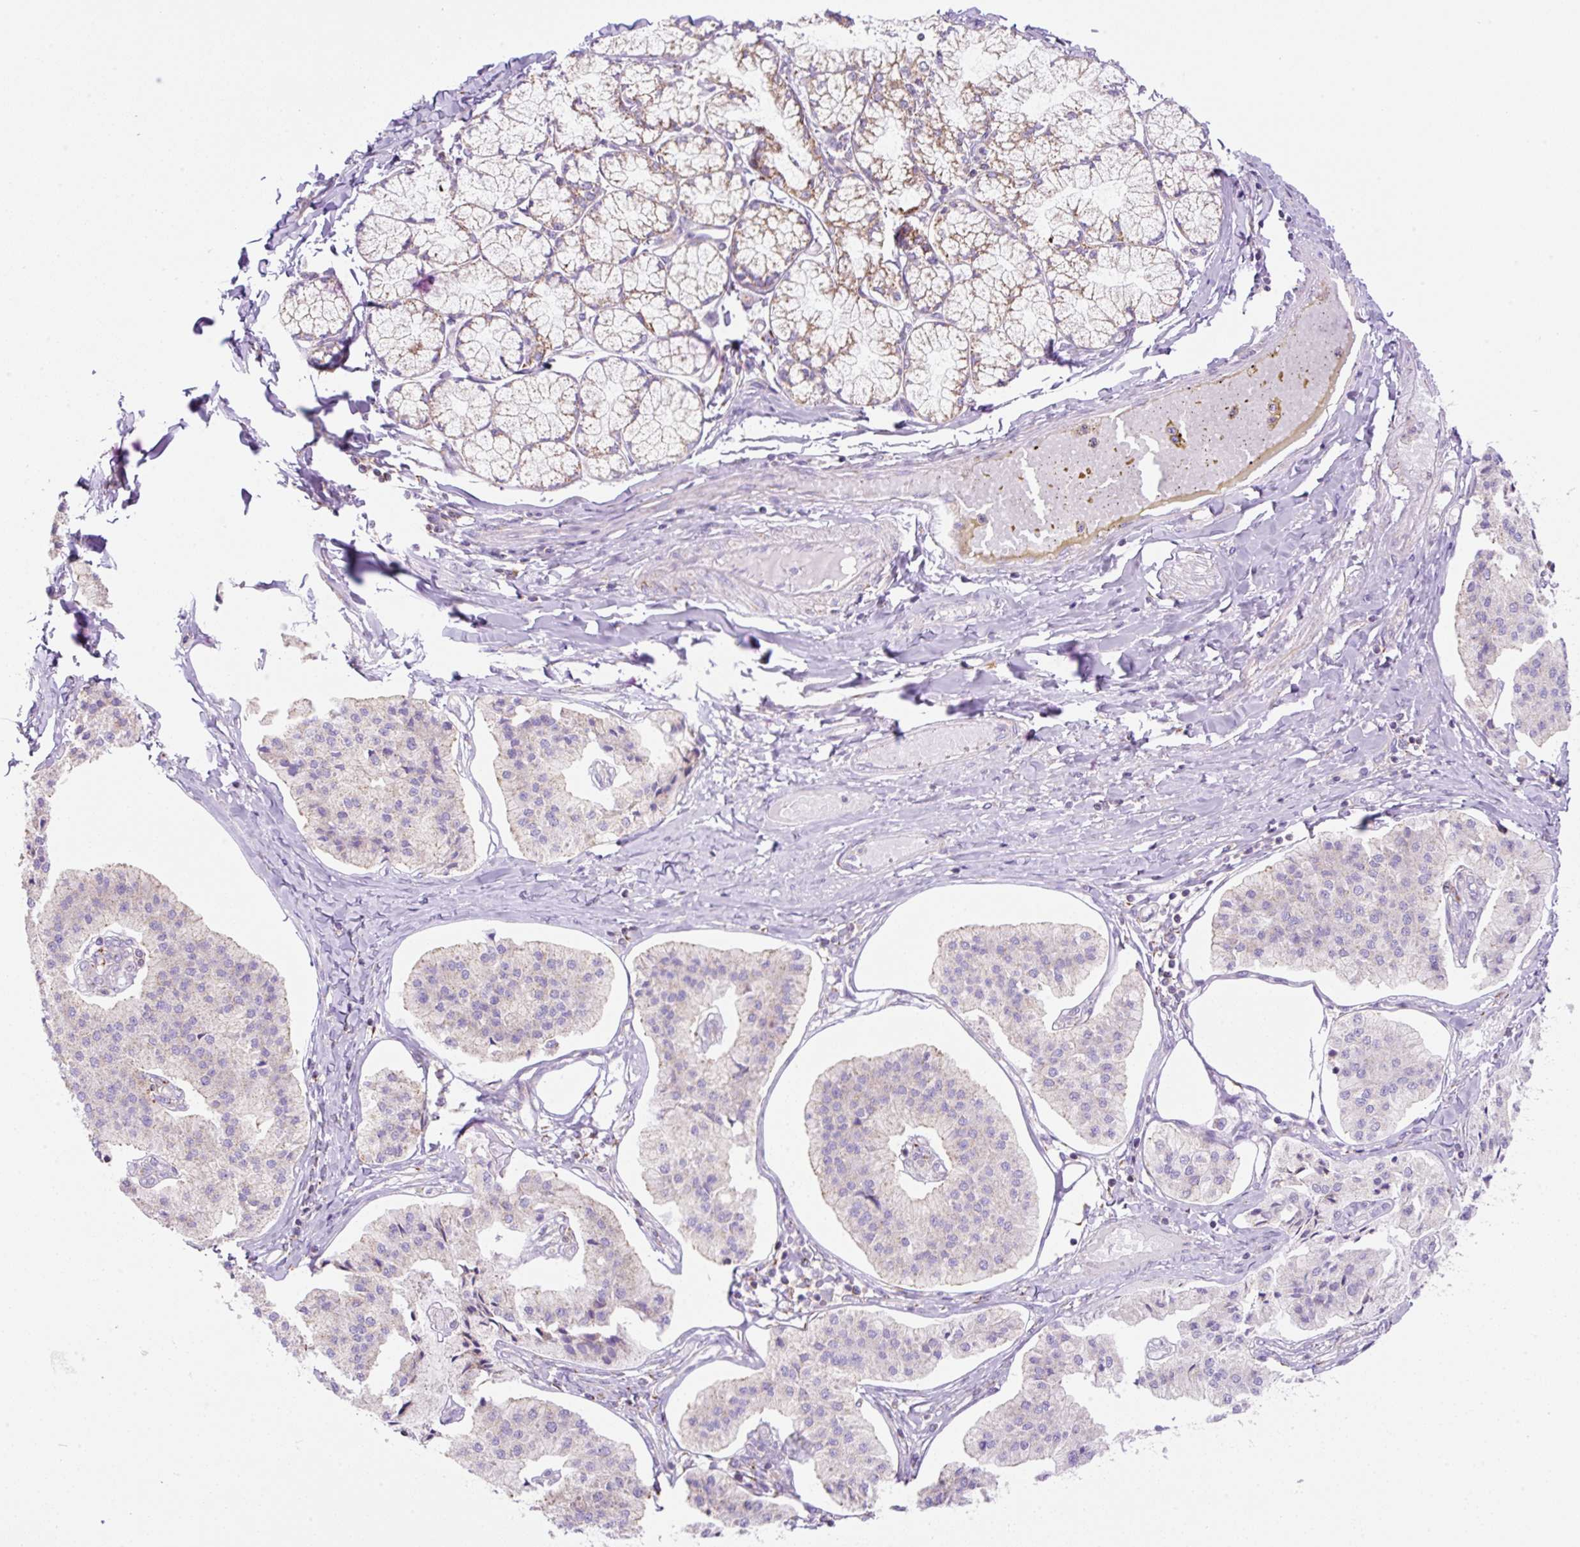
{"staining": {"intensity": "negative", "quantity": "none", "location": "none"}, "tissue": "pancreatic cancer", "cell_type": "Tumor cells", "image_type": "cancer", "snomed": [{"axis": "morphology", "description": "Adenocarcinoma, NOS"}, {"axis": "topography", "description": "Pancreas"}], "caption": "The photomicrograph shows no significant positivity in tumor cells of pancreatic cancer.", "gene": "NF1", "patient": {"sex": "female", "age": 50}}